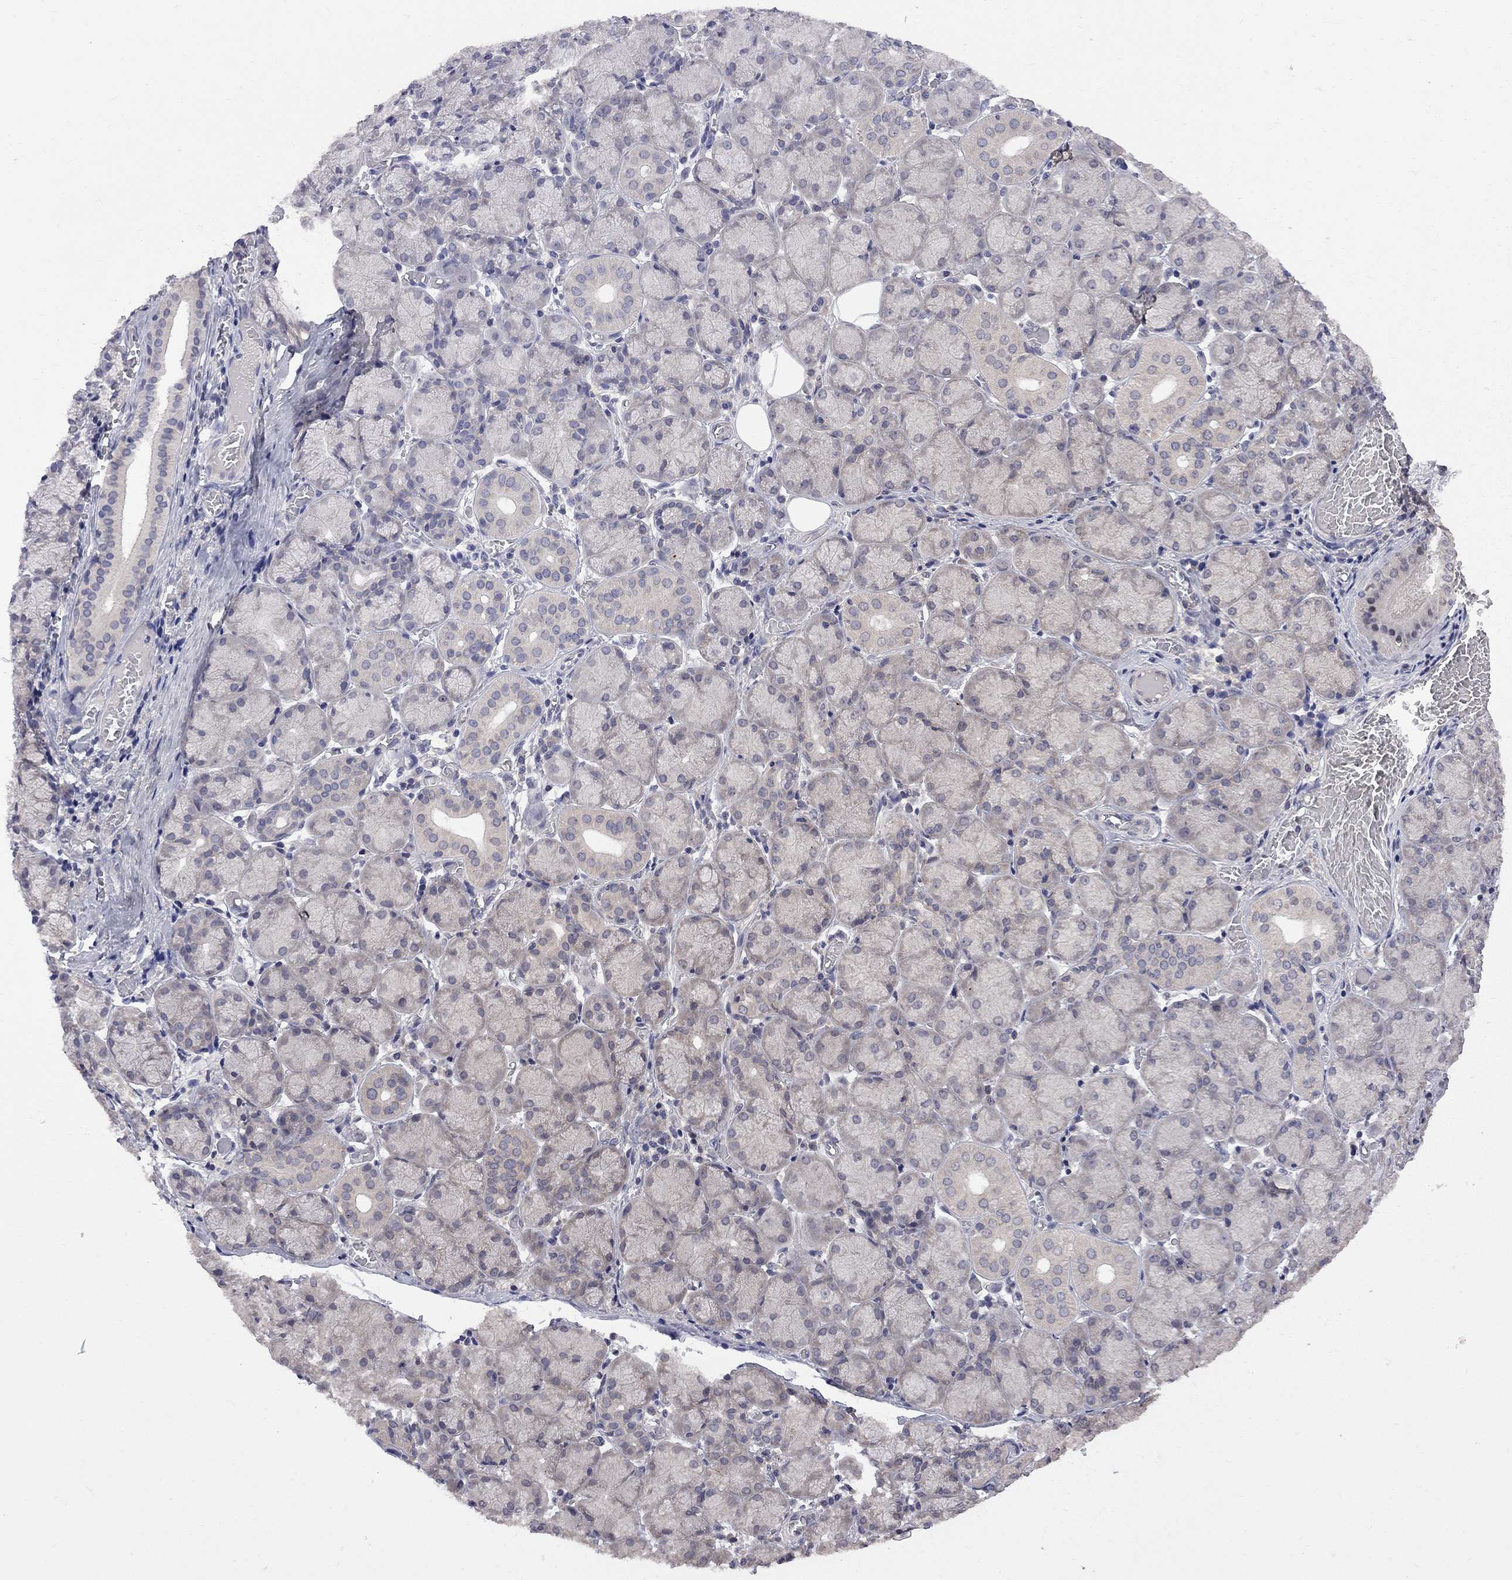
{"staining": {"intensity": "negative", "quantity": "none", "location": "none"}, "tissue": "salivary gland", "cell_type": "Glandular cells", "image_type": "normal", "snomed": [{"axis": "morphology", "description": "Normal tissue, NOS"}, {"axis": "topography", "description": "Salivary gland"}, {"axis": "topography", "description": "Peripheral nerve tissue"}], "caption": "This is an immunohistochemistry (IHC) histopathology image of unremarkable salivary gland. There is no expression in glandular cells.", "gene": "CNOT11", "patient": {"sex": "female", "age": 24}}